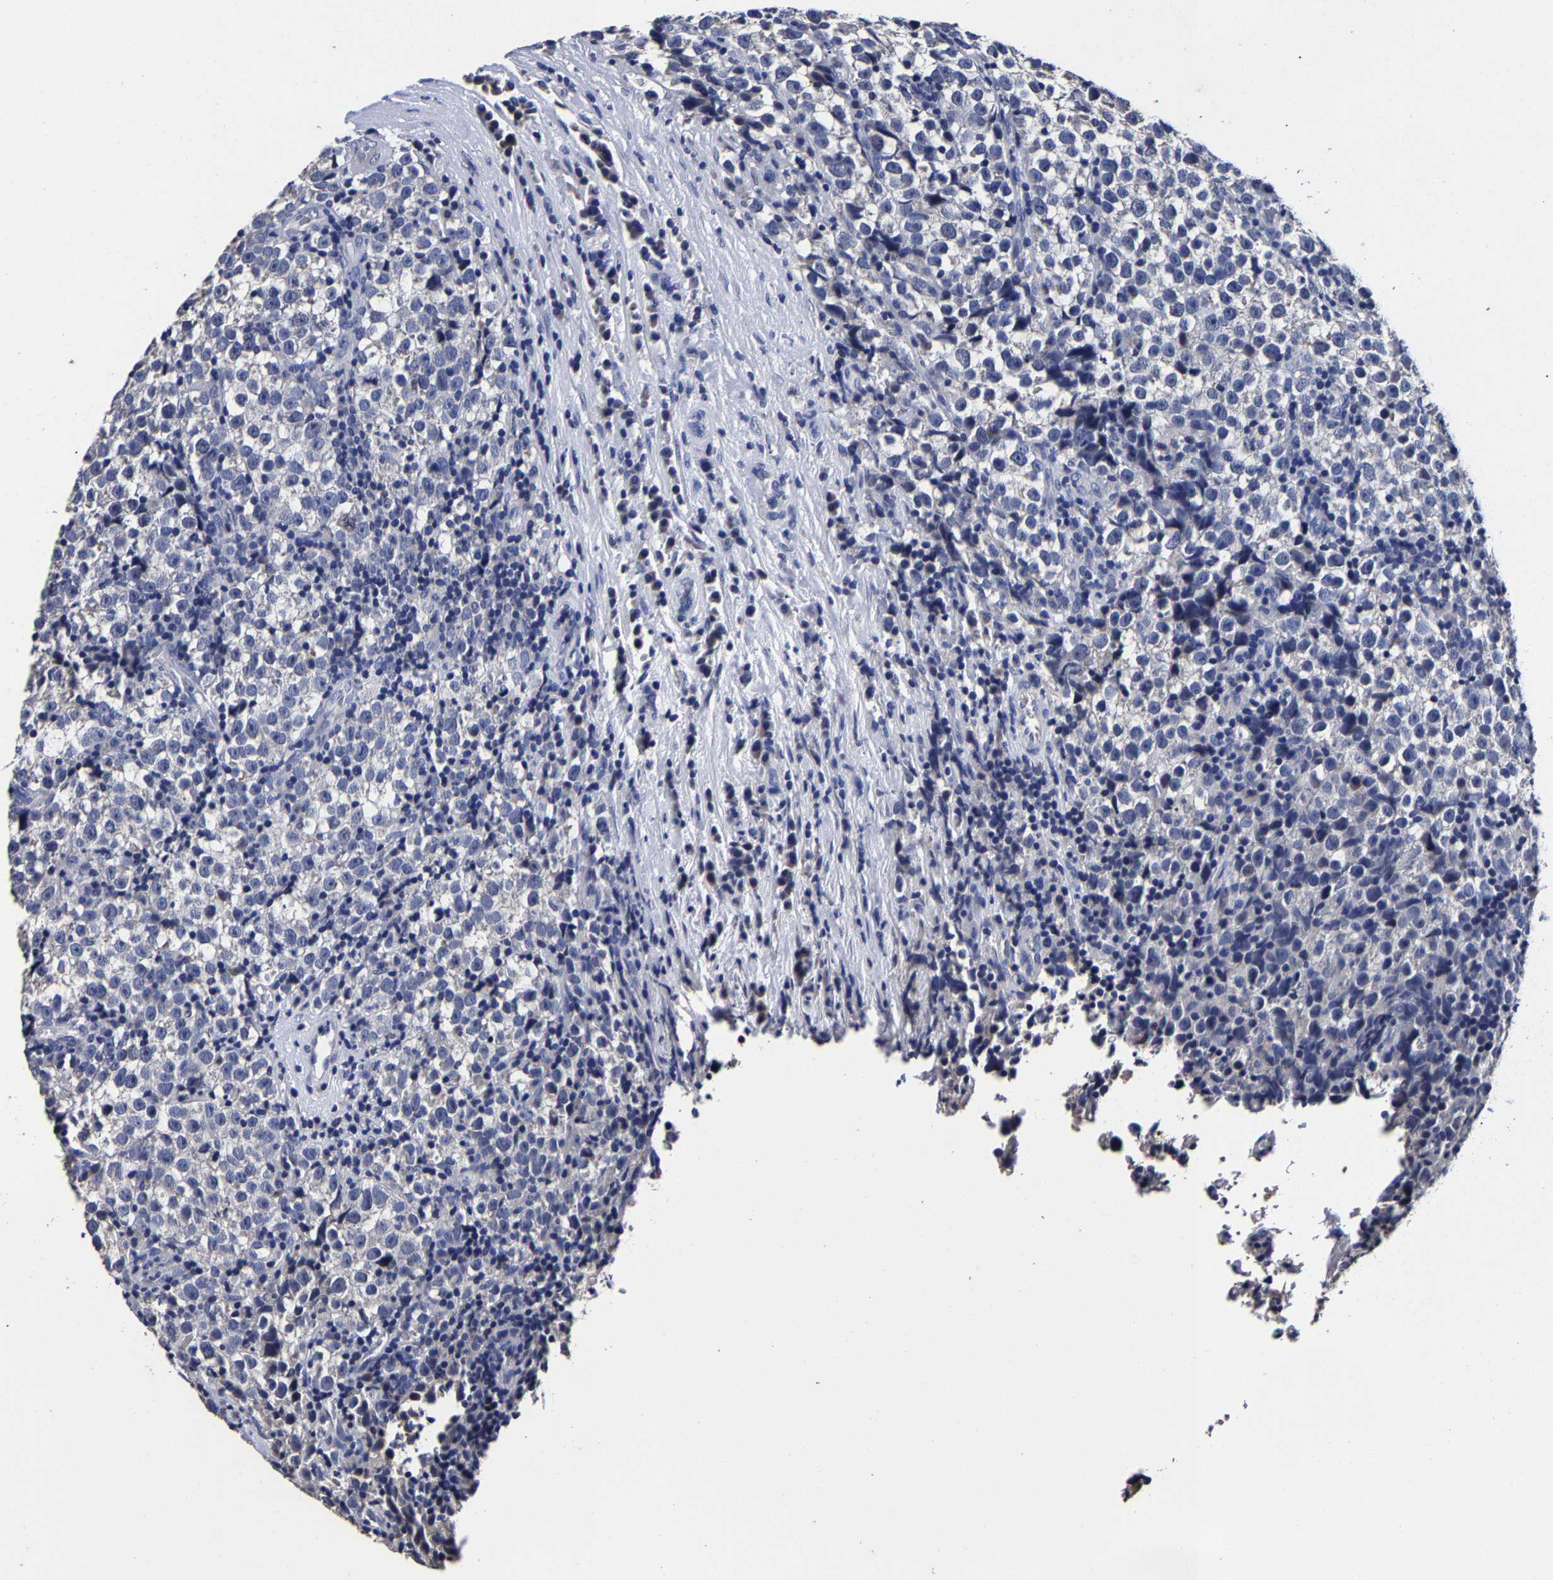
{"staining": {"intensity": "negative", "quantity": "none", "location": "none"}, "tissue": "testis cancer", "cell_type": "Tumor cells", "image_type": "cancer", "snomed": [{"axis": "morphology", "description": "Normal tissue, NOS"}, {"axis": "morphology", "description": "Seminoma, NOS"}, {"axis": "topography", "description": "Testis"}], "caption": "This histopathology image is of testis cancer (seminoma) stained with IHC to label a protein in brown with the nuclei are counter-stained blue. There is no positivity in tumor cells.", "gene": "AKAP4", "patient": {"sex": "male", "age": 43}}